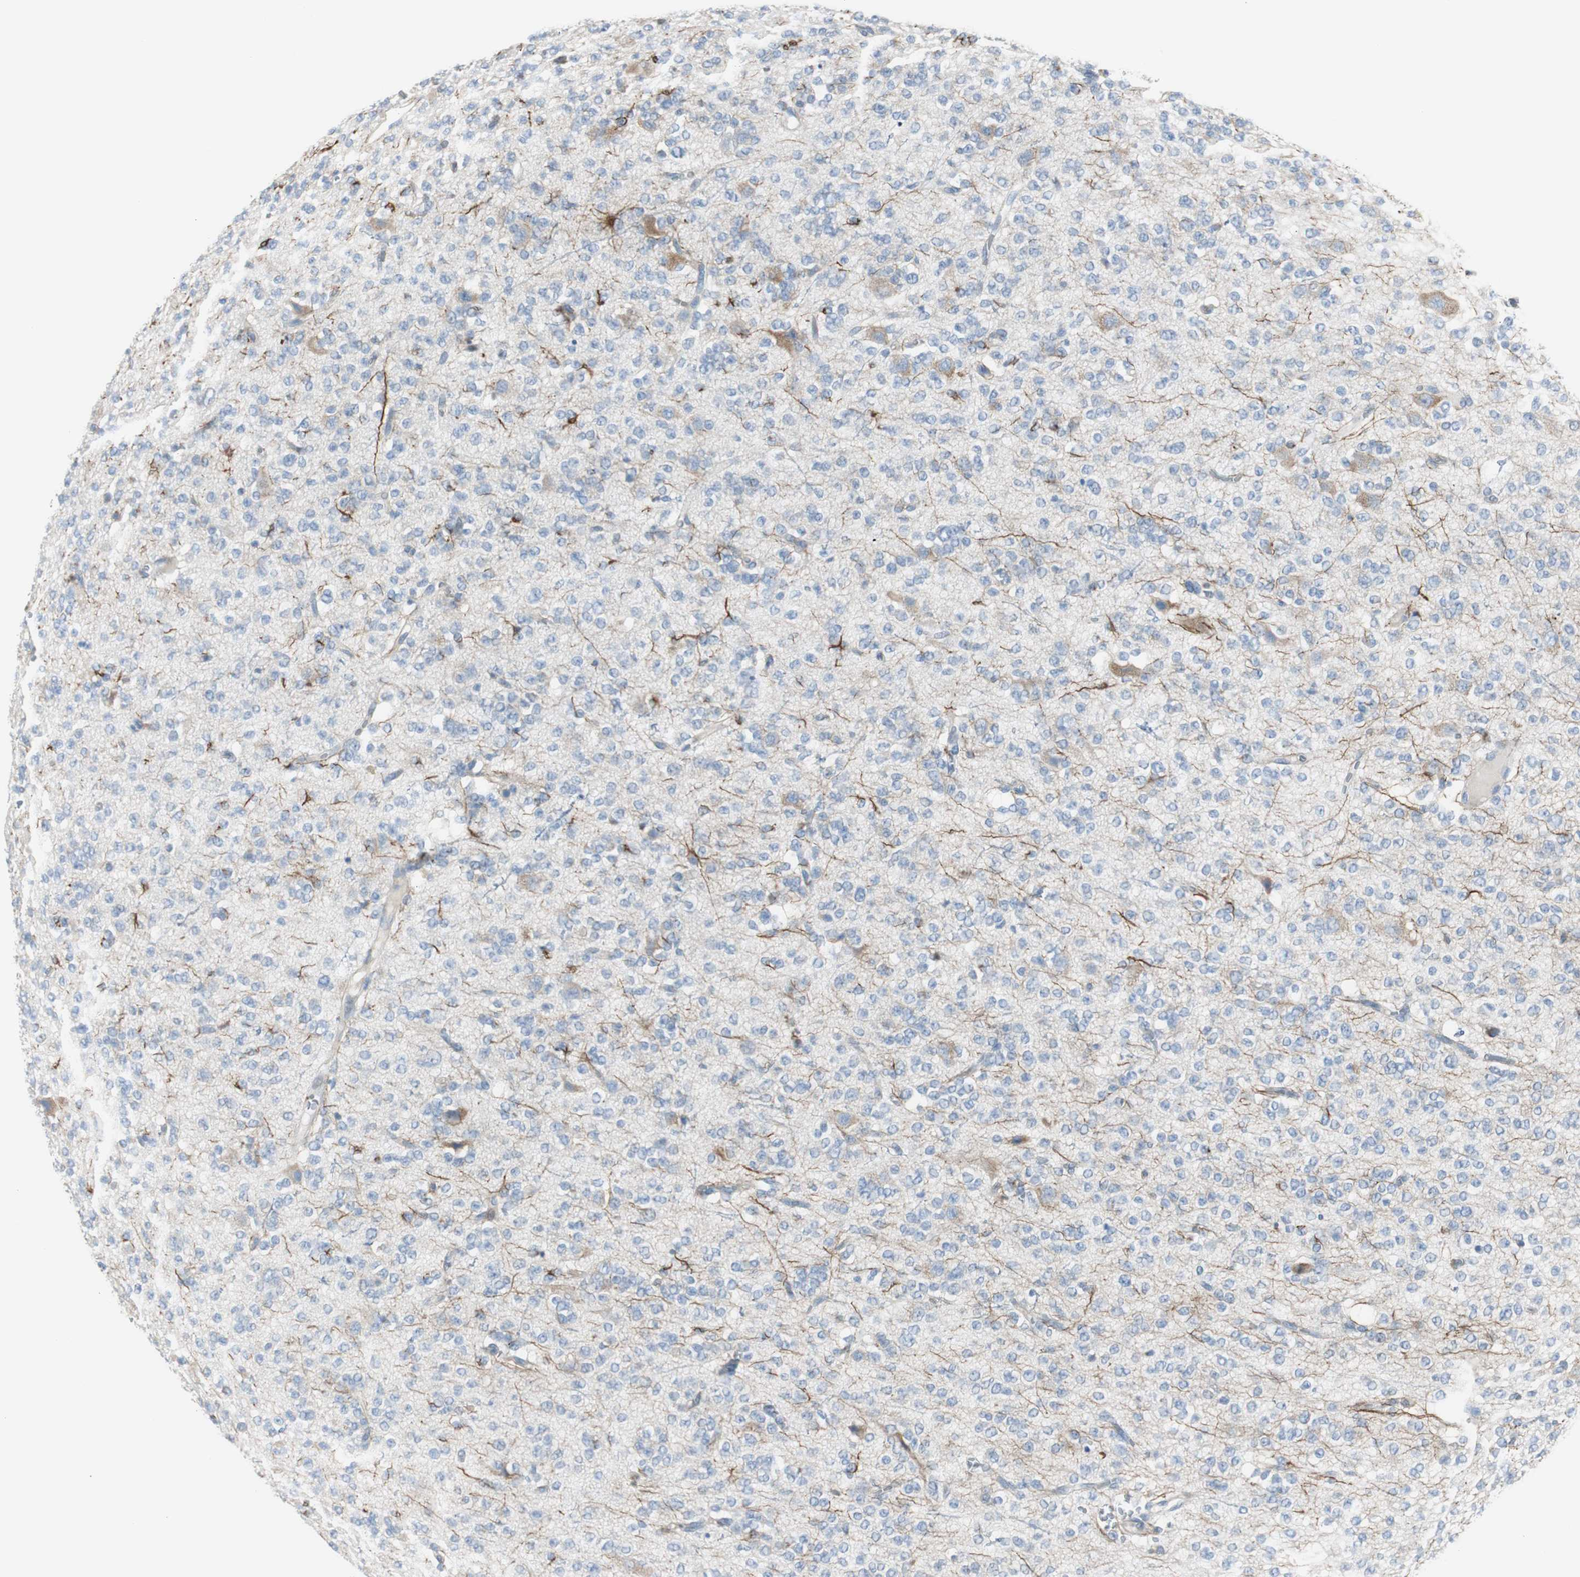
{"staining": {"intensity": "negative", "quantity": "none", "location": "none"}, "tissue": "glioma", "cell_type": "Tumor cells", "image_type": "cancer", "snomed": [{"axis": "morphology", "description": "Glioma, malignant, Low grade"}, {"axis": "topography", "description": "Brain"}], "caption": "Immunohistochemical staining of glioma shows no significant staining in tumor cells.", "gene": "RPS12", "patient": {"sex": "male", "age": 38}}